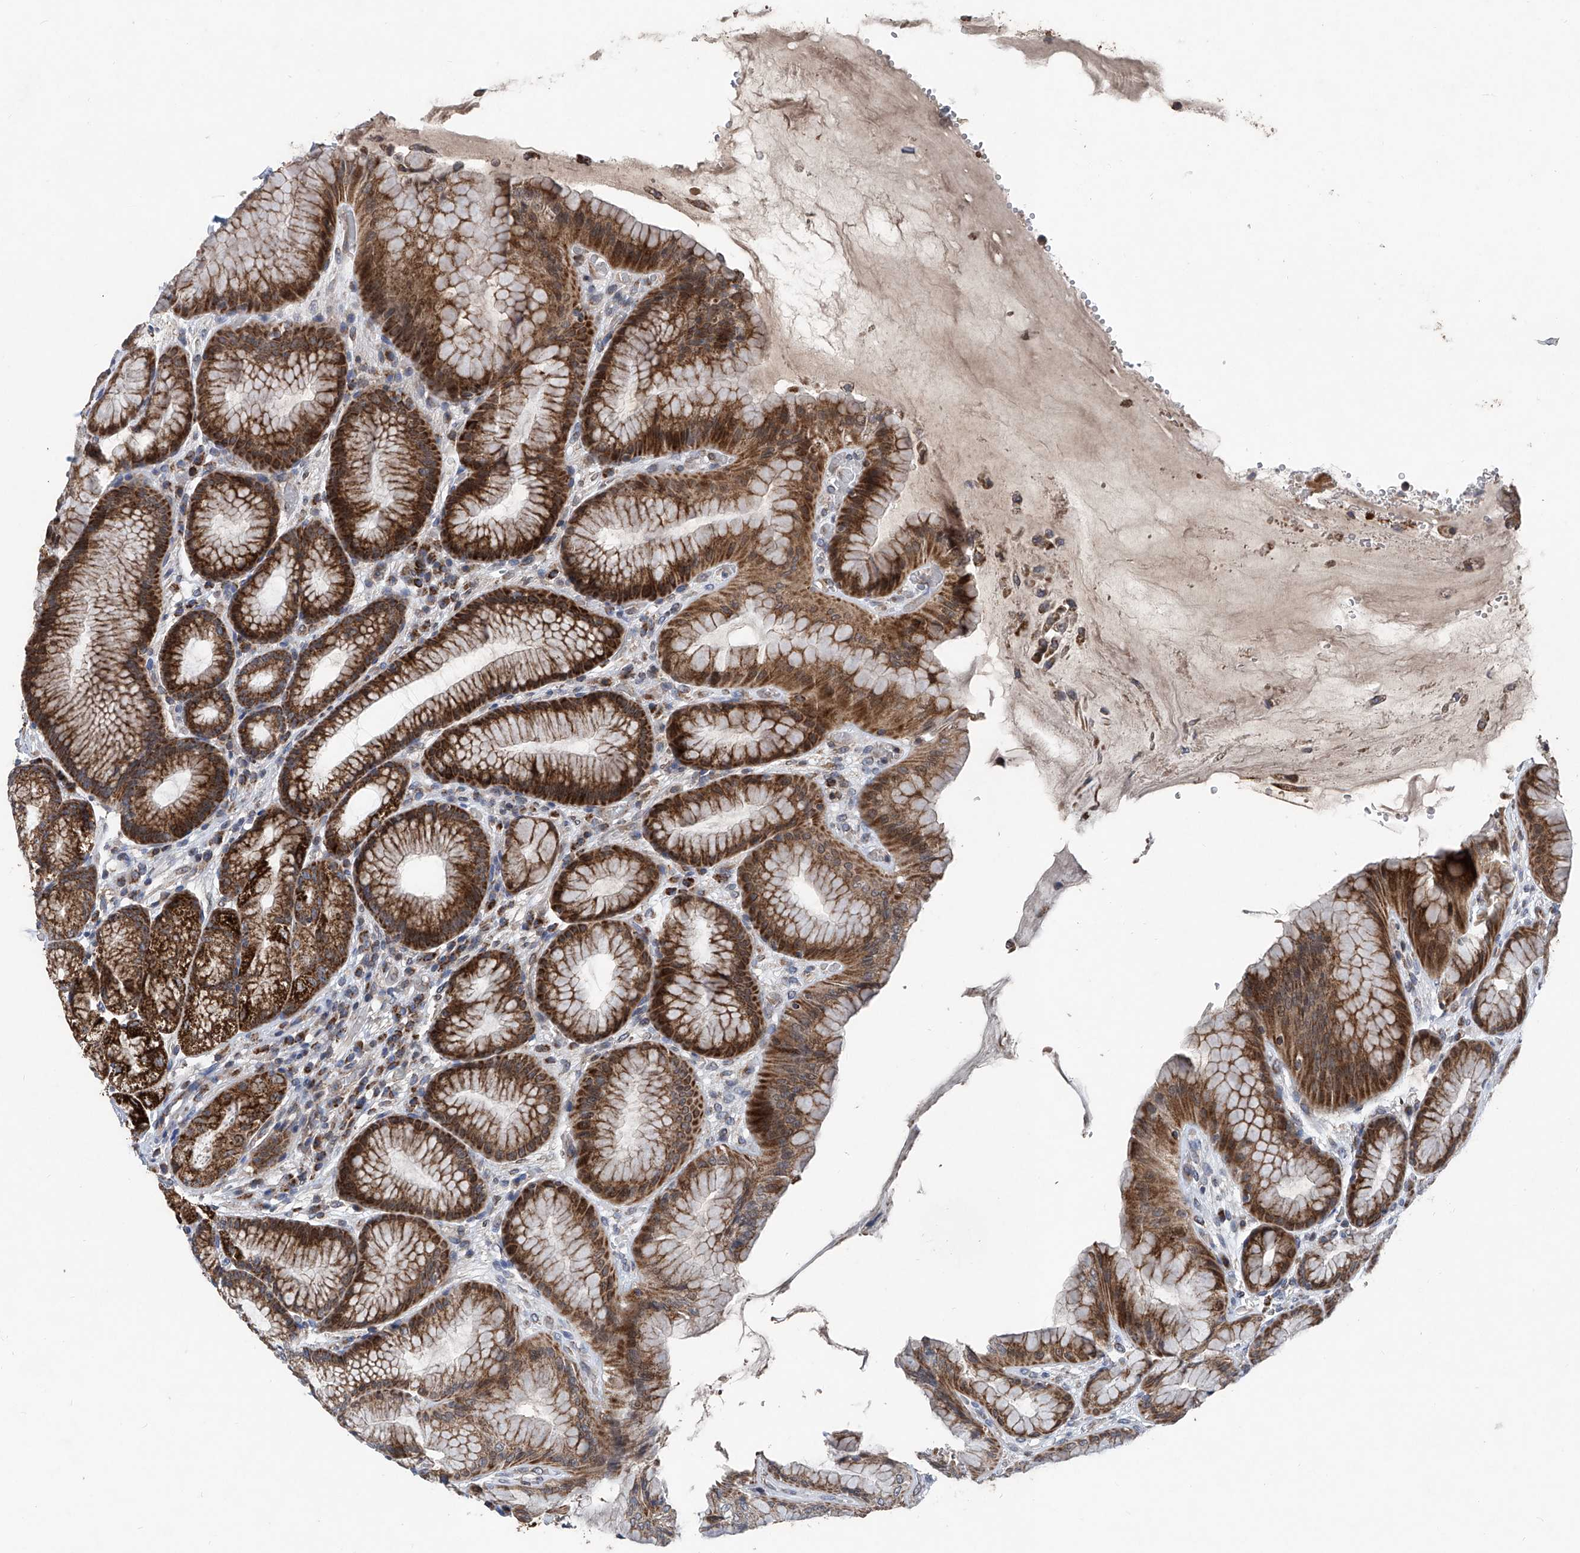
{"staining": {"intensity": "strong", "quantity": ">75%", "location": "cytoplasmic/membranous"}, "tissue": "stomach", "cell_type": "Glandular cells", "image_type": "normal", "snomed": [{"axis": "morphology", "description": "Normal tissue, NOS"}, {"axis": "topography", "description": "Stomach"}], "caption": "Protein staining by immunohistochemistry (IHC) reveals strong cytoplasmic/membranous staining in approximately >75% of glandular cells in benign stomach.", "gene": "BCKDHB", "patient": {"sex": "male", "age": 57}}